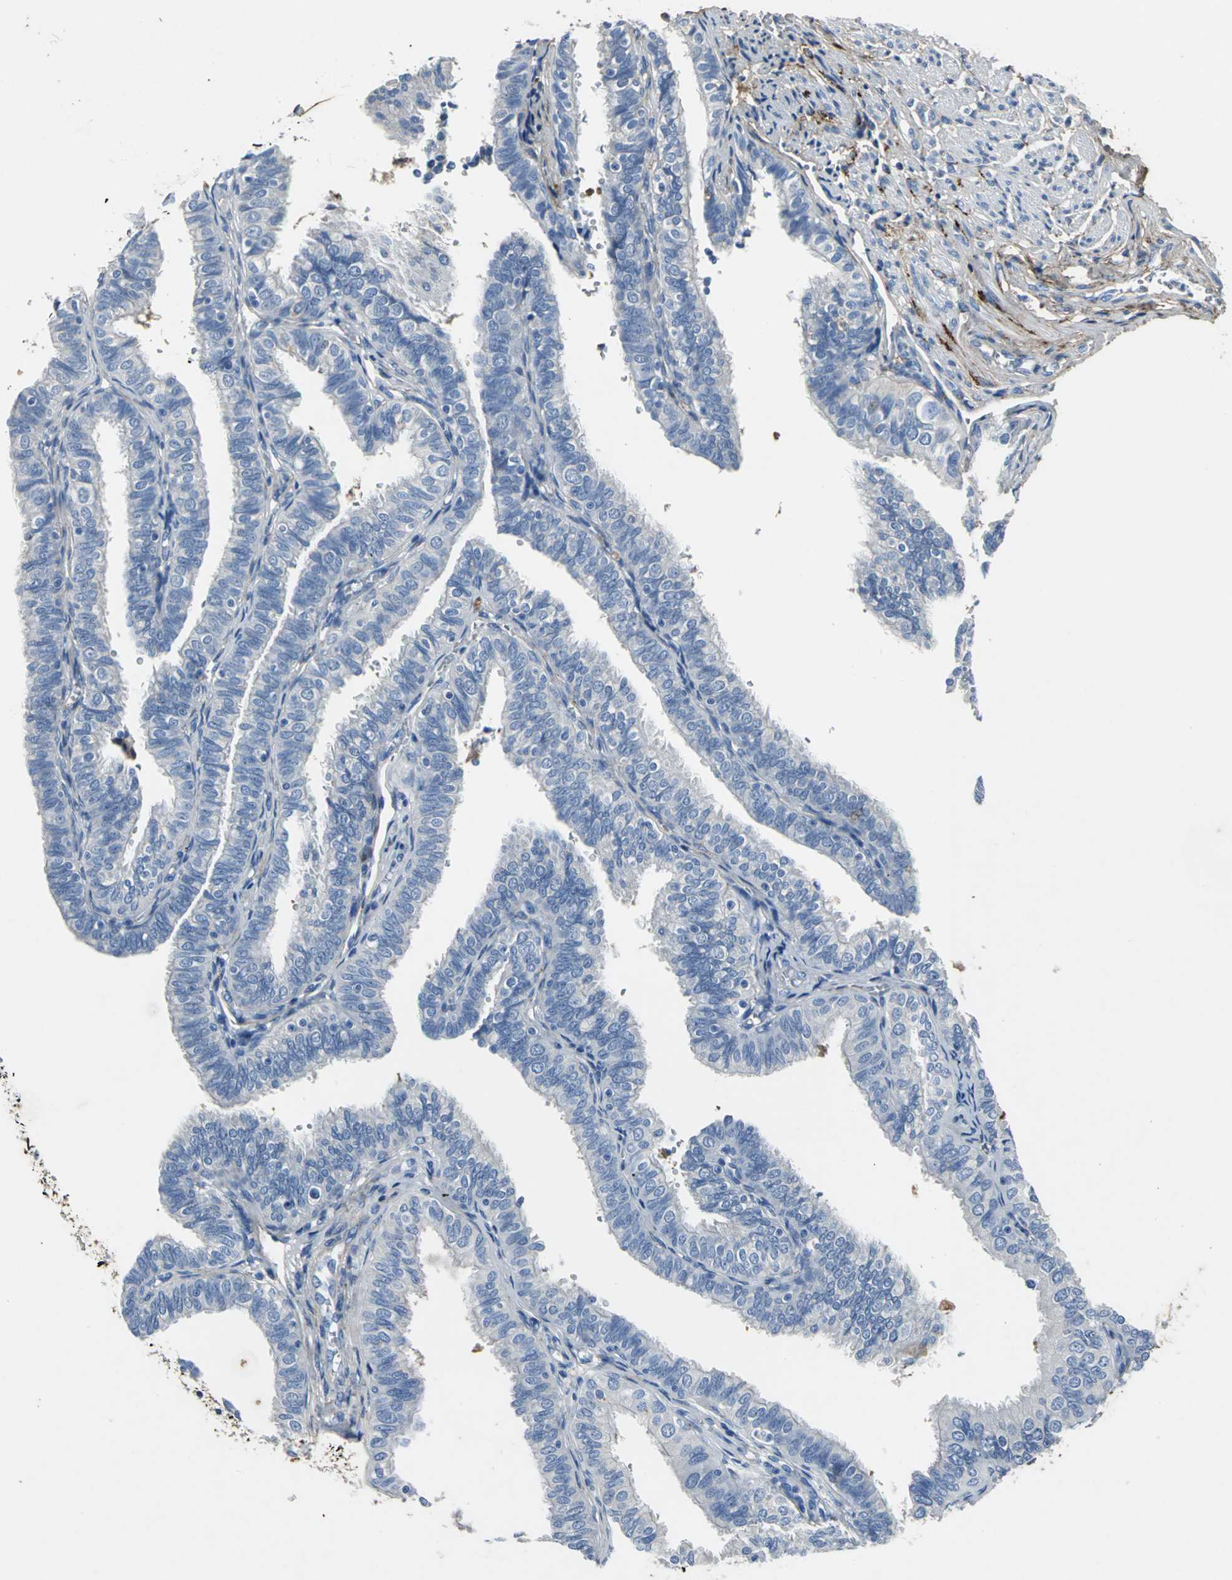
{"staining": {"intensity": "negative", "quantity": "none", "location": "none"}, "tissue": "fallopian tube", "cell_type": "Glandular cells", "image_type": "normal", "snomed": [{"axis": "morphology", "description": "Normal tissue, NOS"}, {"axis": "topography", "description": "Fallopian tube"}], "caption": "Glandular cells show no significant protein expression in normal fallopian tube. Brightfield microscopy of immunohistochemistry stained with DAB (brown) and hematoxylin (blue), captured at high magnification.", "gene": "EFNB3", "patient": {"sex": "female", "age": 46}}